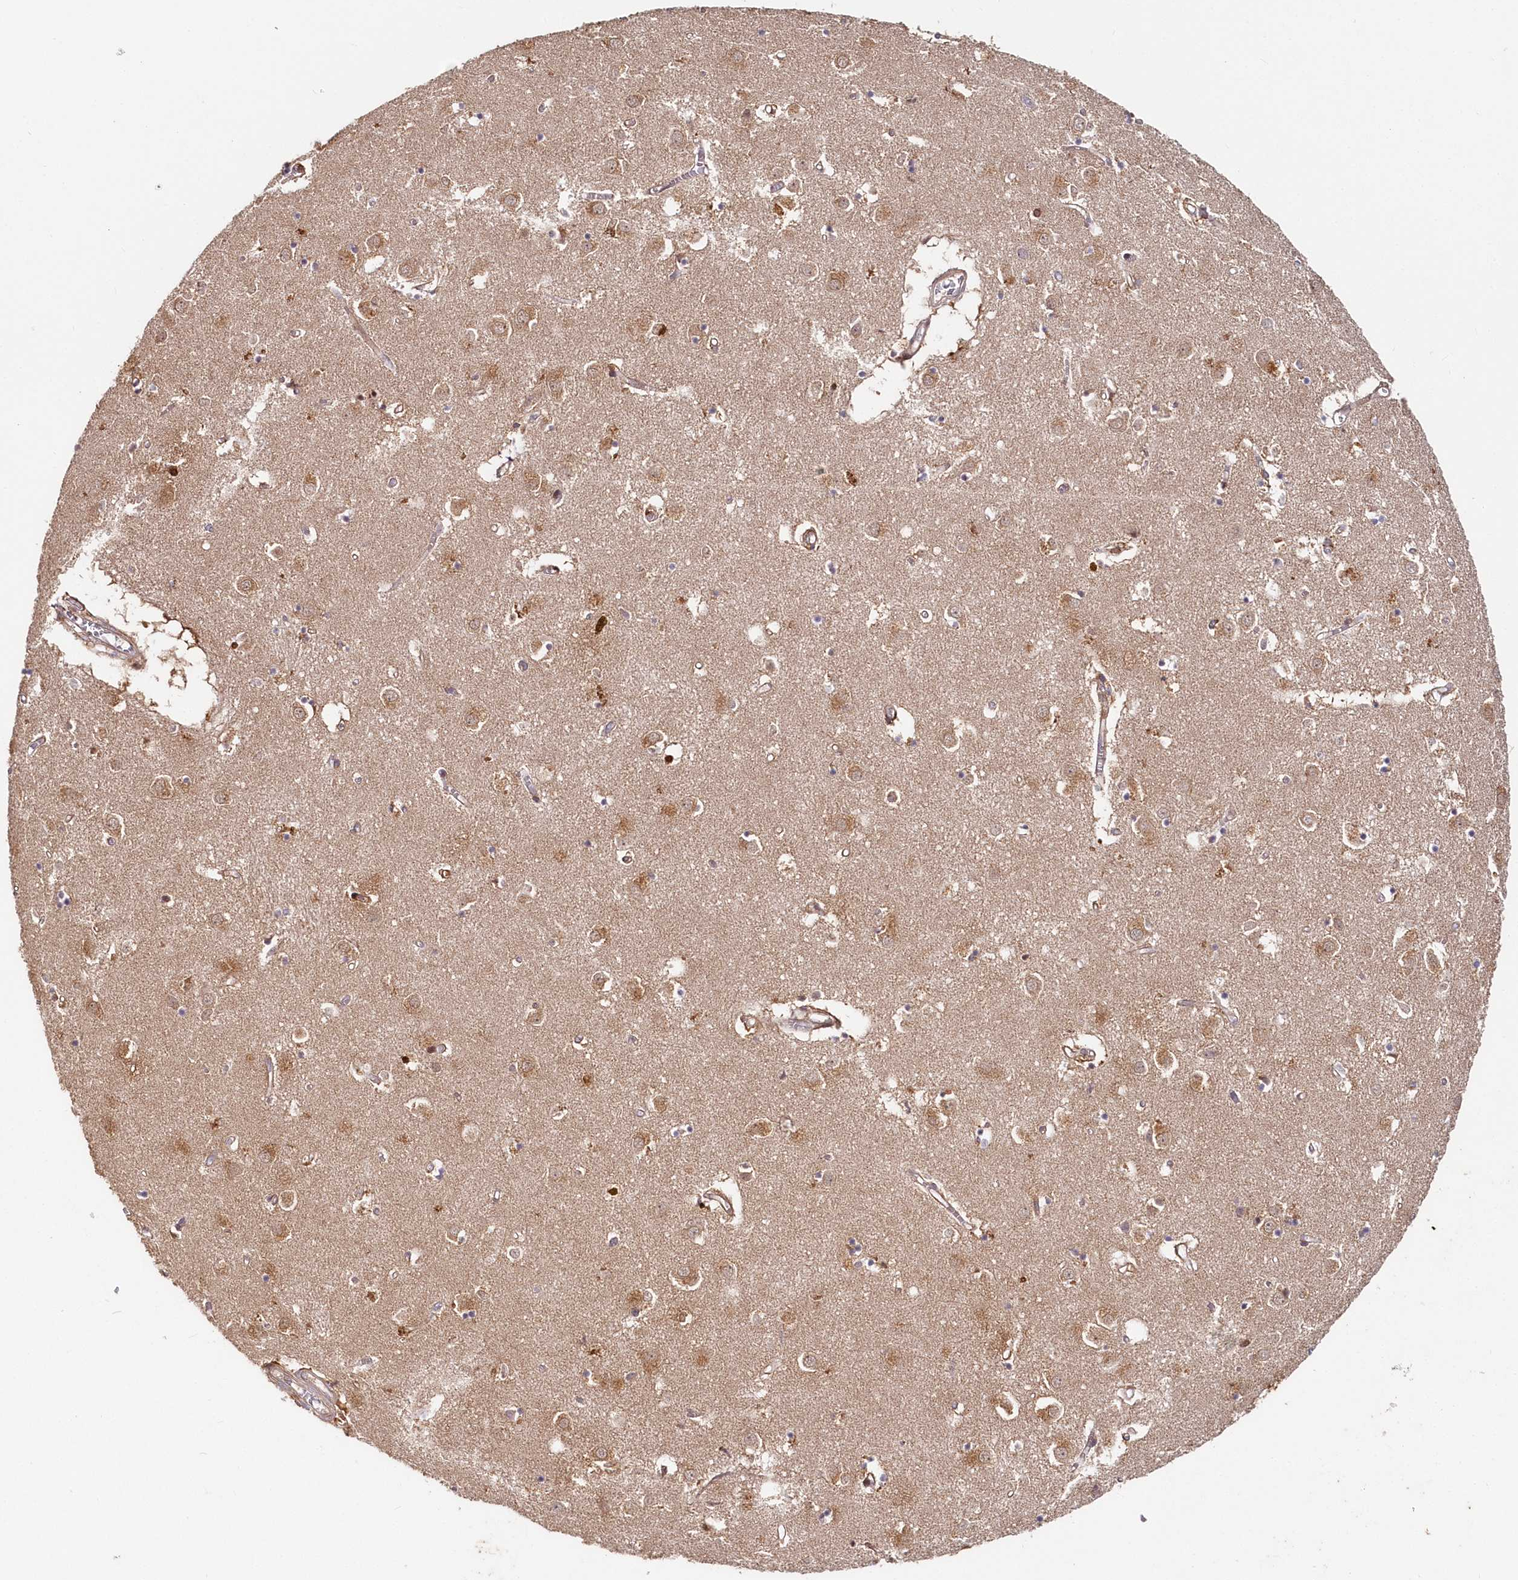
{"staining": {"intensity": "weak", "quantity": "25%-75%", "location": "cytoplasmic/membranous"}, "tissue": "caudate", "cell_type": "Glial cells", "image_type": "normal", "snomed": [{"axis": "morphology", "description": "Normal tissue, NOS"}, {"axis": "topography", "description": "Lateral ventricle wall"}], "caption": "High-magnification brightfield microscopy of unremarkable caudate stained with DAB (3,3'-diaminobenzidine) (brown) and counterstained with hematoxylin (blue). glial cells exhibit weak cytoplasmic/membranous positivity is appreciated in approximately25%-75% of cells.", "gene": "SNED1", "patient": {"sex": "male", "age": 70}}